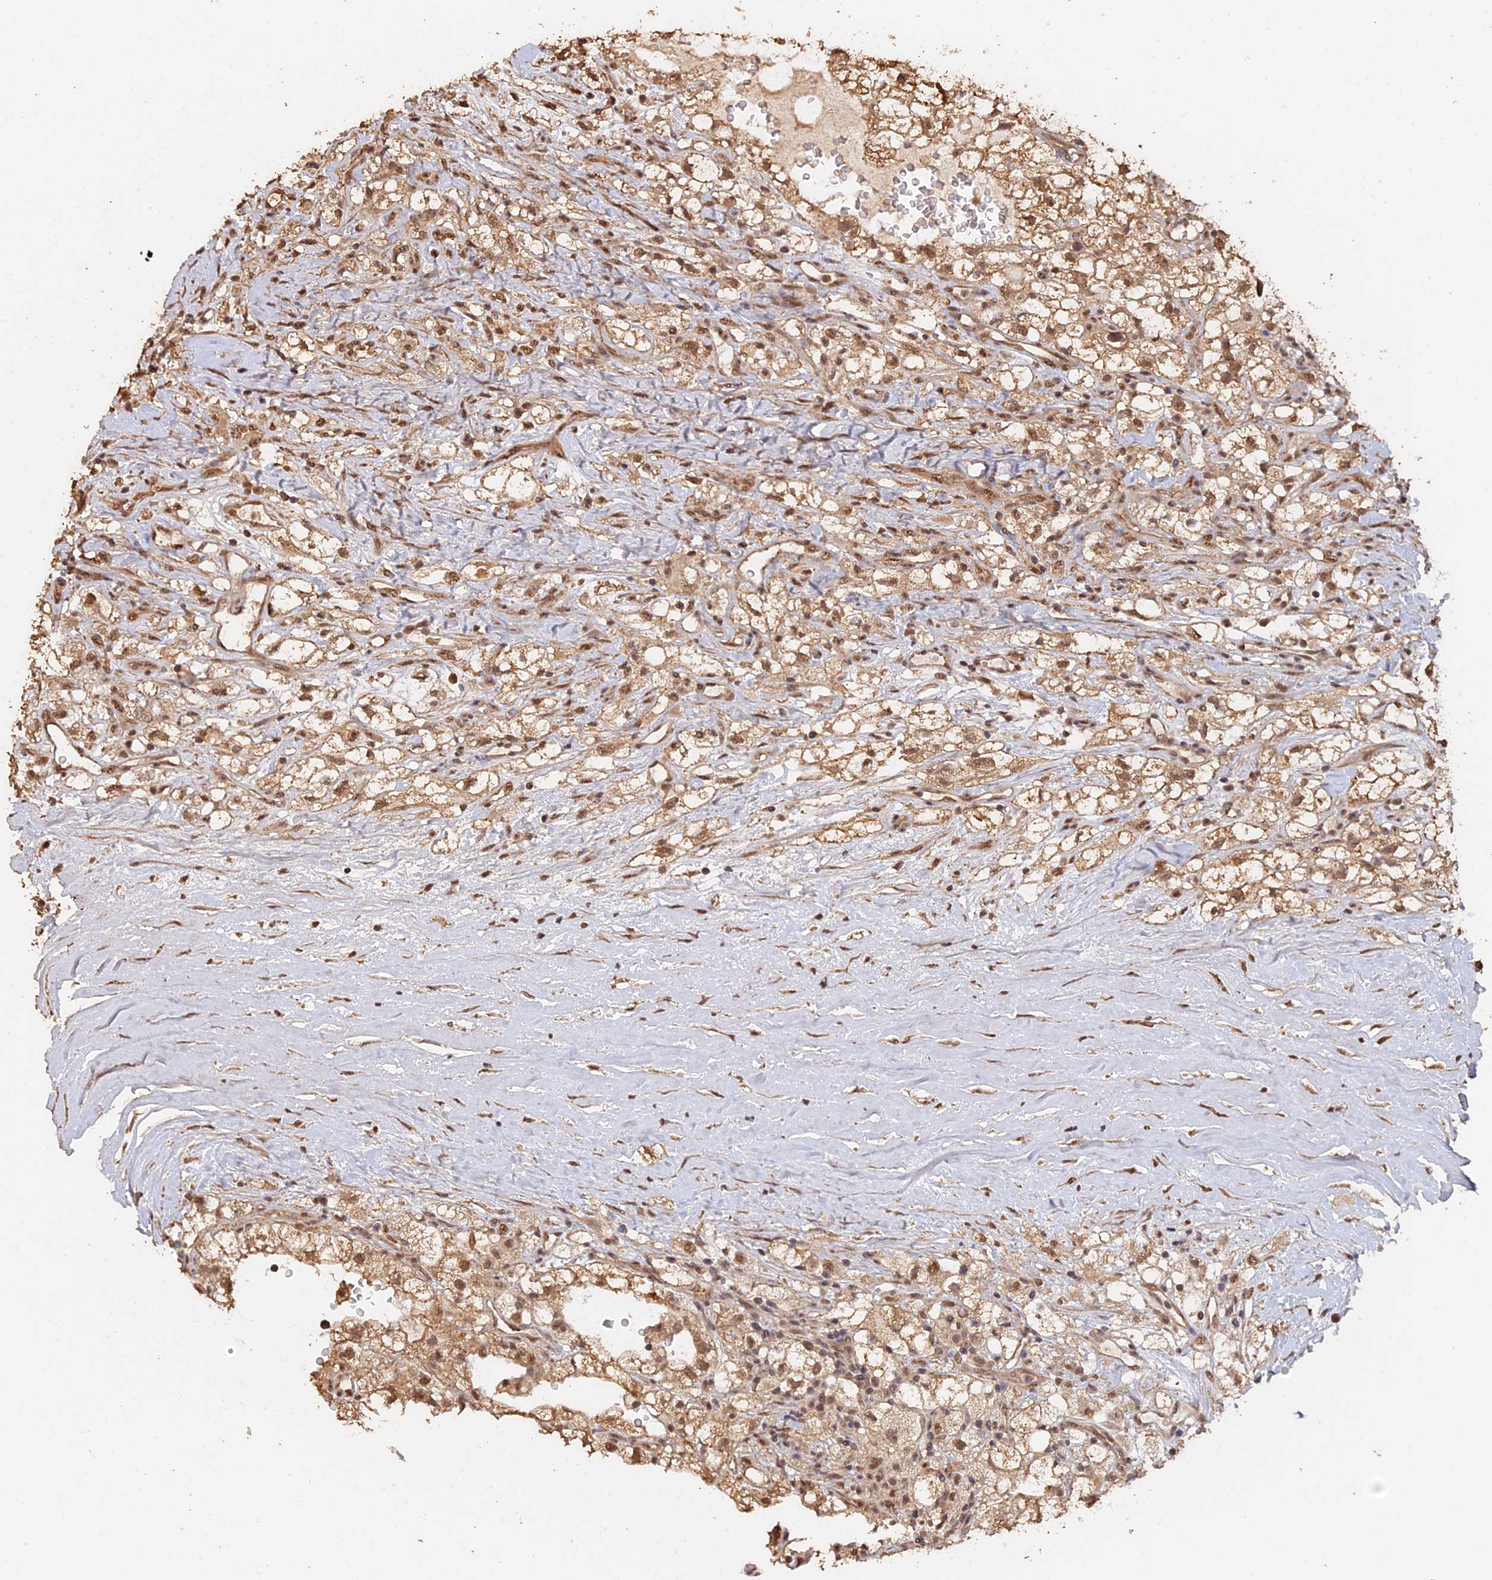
{"staining": {"intensity": "moderate", "quantity": ">75%", "location": "cytoplasmic/membranous,nuclear"}, "tissue": "renal cancer", "cell_type": "Tumor cells", "image_type": "cancer", "snomed": [{"axis": "morphology", "description": "Adenocarcinoma, NOS"}, {"axis": "topography", "description": "Kidney"}], "caption": "Brown immunohistochemical staining in adenocarcinoma (renal) demonstrates moderate cytoplasmic/membranous and nuclear staining in about >75% of tumor cells.", "gene": "PSMC6", "patient": {"sex": "male", "age": 59}}